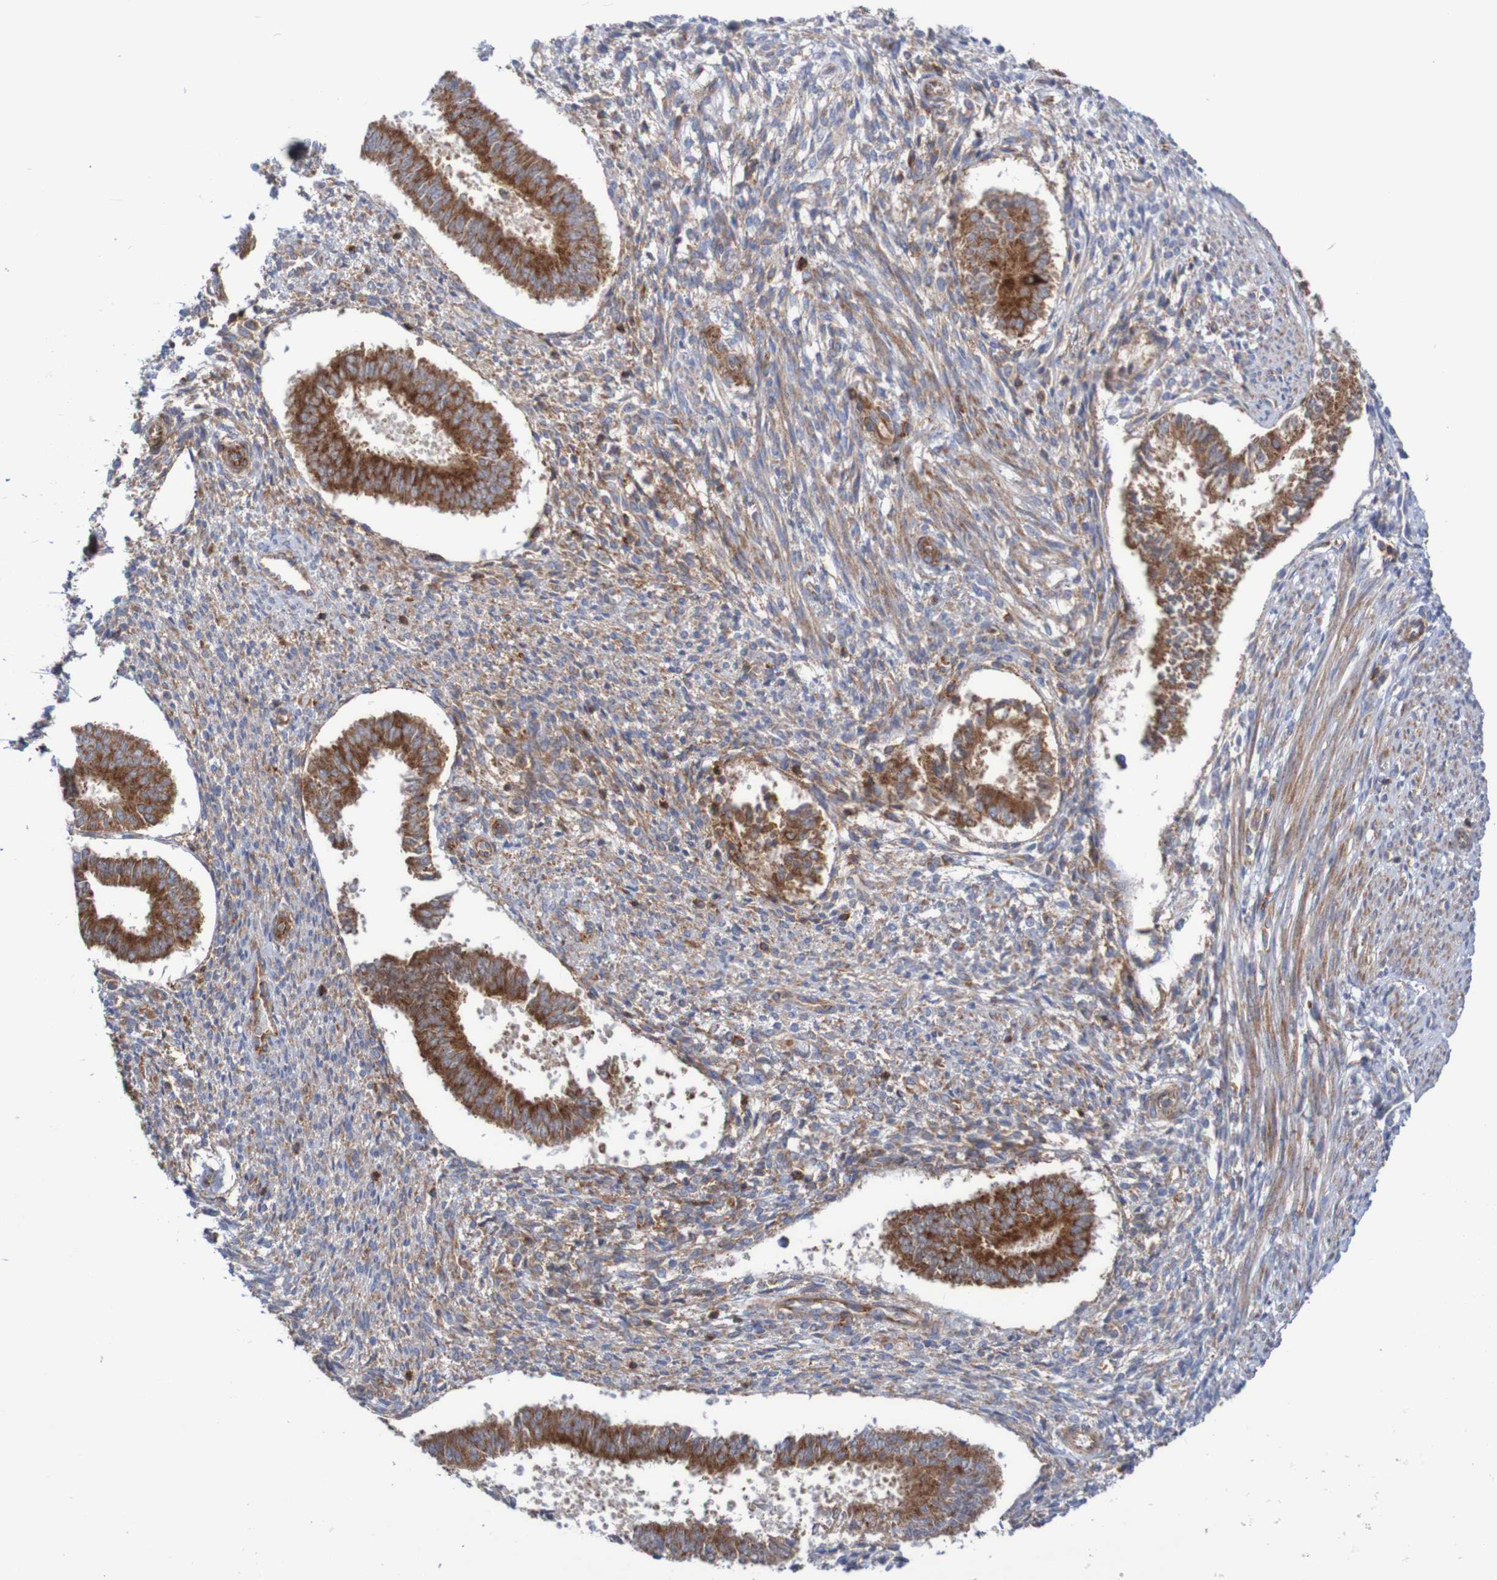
{"staining": {"intensity": "moderate", "quantity": ">75%", "location": "cytoplasmic/membranous"}, "tissue": "endometrium", "cell_type": "Cells in endometrial stroma", "image_type": "normal", "snomed": [{"axis": "morphology", "description": "Normal tissue, NOS"}, {"axis": "topography", "description": "Endometrium"}], "caption": "A micrograph of endometrium stained for a protein shows moderate cytoplasmic/membranous brown staining in cells in endometrial stroma. (DAB IHC, brown staining for protein, blue staining for nuclei).", "gene": "FXR2", "patient": {"sex": "female", "age": 35}}